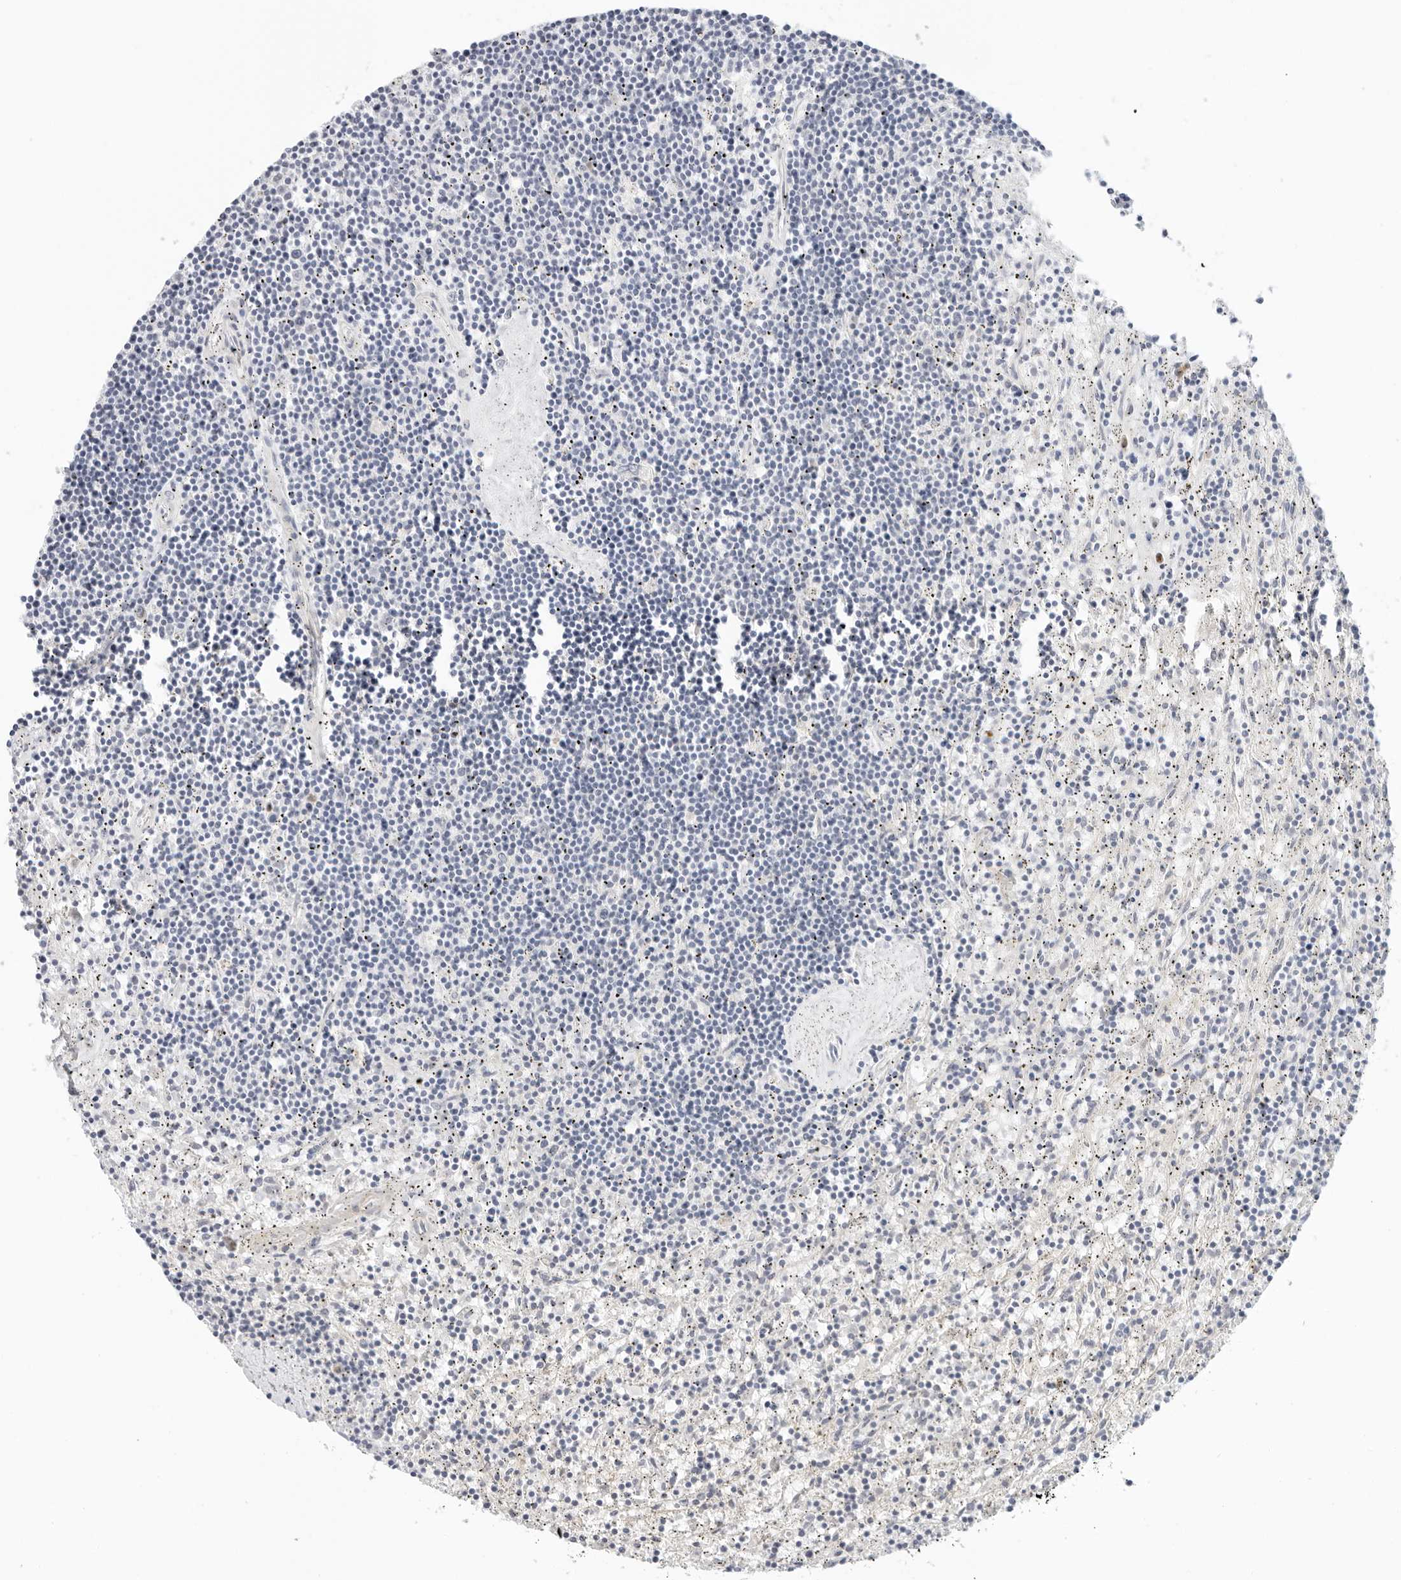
{"staining": {"intensity": "negative", "quantity": "none", "location": "none"}, "tissue": "lymphoma", "cell_type": "Tumor cells", "image_type": "cancer", "snomed": [{"axis": "morphology", "description": "Malignant lymphoma, non-Hodgkin's type, Low grade"}, {"axis": "topography", "description": "Spleen"}], "caption": "Immunohistochemistry (IHC) of malignant lymphoma, non-Hodgkin's type (low-grade) displays no positivity in tumor cells.", "gene": "RC3H1", "patient": {"sex": "male", "age": 76}}